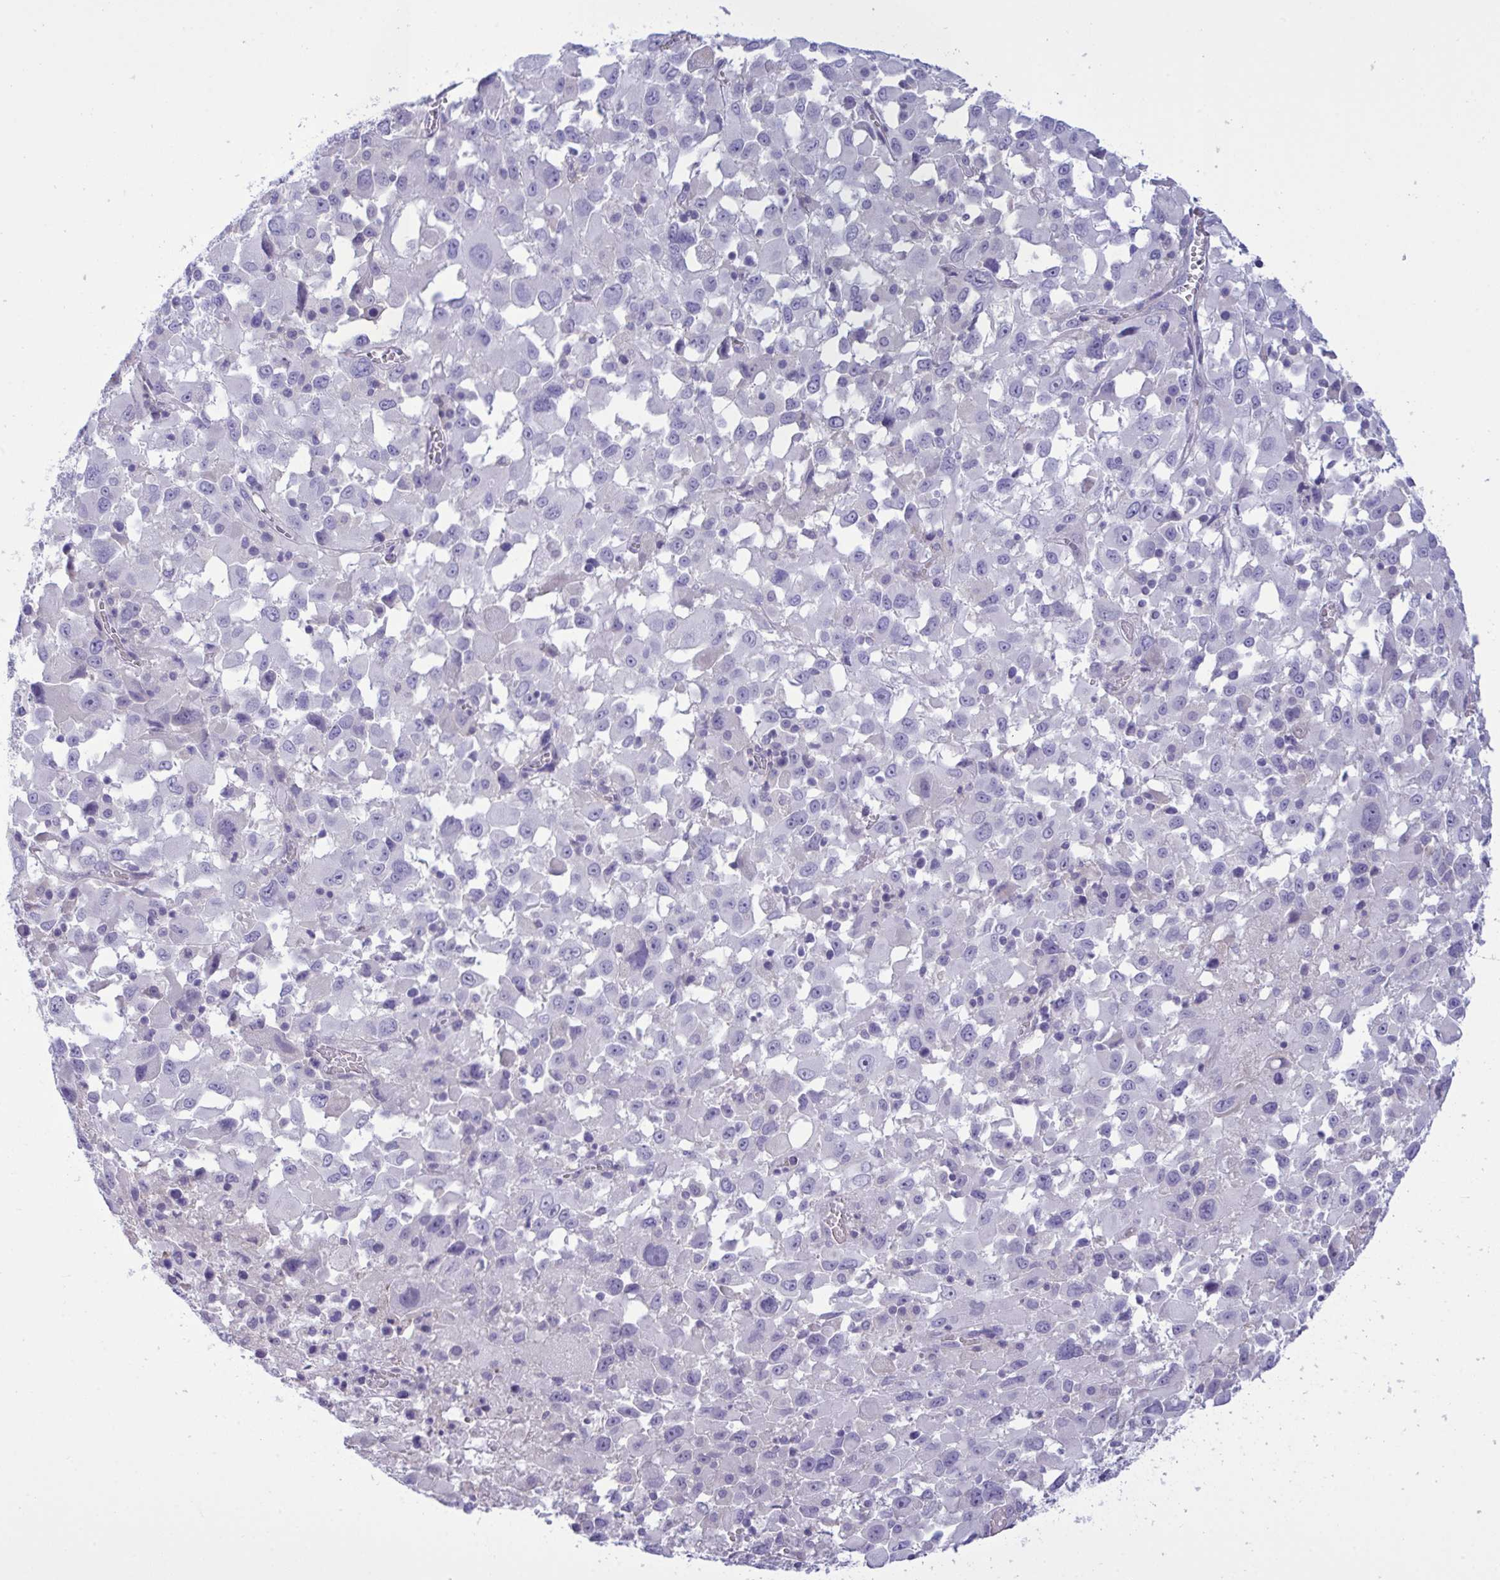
{"staining": {"intensity": "negative", "quantity": "none", "location": "none"}, "tissue": "melanoma", "cell_type": "Tumor cells", "image_type": "cancer", "snomed": [{"axis": "morphology", "description": "Malignant melanoma, Metastatic site"}, {"axis": "topography", "description": "Soft tissue"}], "caption": "Photomicrograph shows no significant protein expression in tumor cells of malignant melanoma (metastatic site).", "gene": "WDR97", "patient": {"sex": "male", "age": 50}}